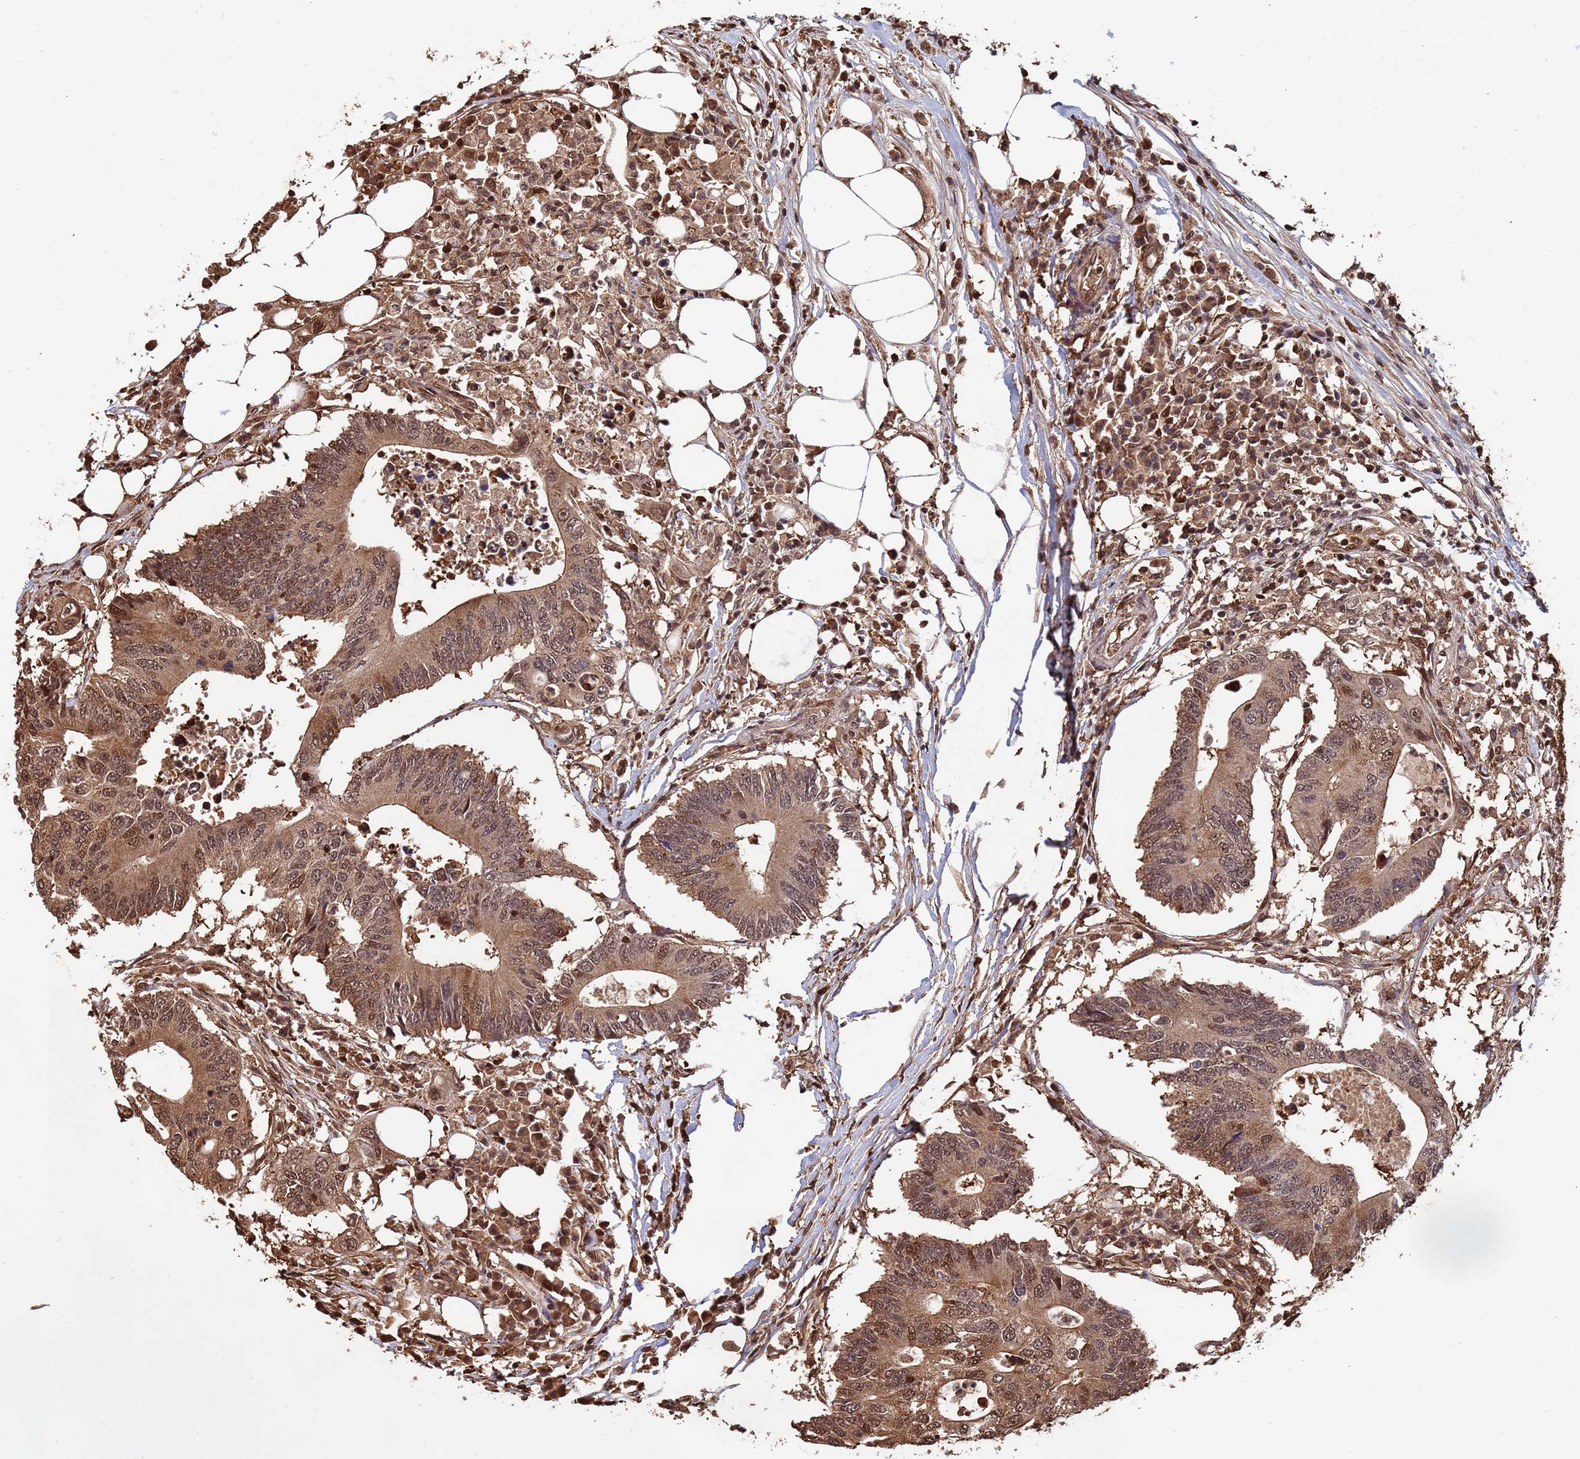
{"staining": {"intensity": "moderate", "quantity": ">75%", "location": "cytoplasmic/membranous,nuclear"}, "tissue": "colorectal cancer", "cell_type": "Tumor cells", "image_type": "cancer", "snomed": [{"axis": "morphology", "description": "Adenocarcinoma, NOS"}, {"axis": "topography", "description": "Colon"}], "caption": "Immunohistochemistry of human adenocarcinoma (colorectal) displays medium levels of moderate cytoplasmic/membranous and nuclear positivity in about >75% of tumor cells.", "gene": "SUMO4", "patient": {"sex": "male", "age": 71}}